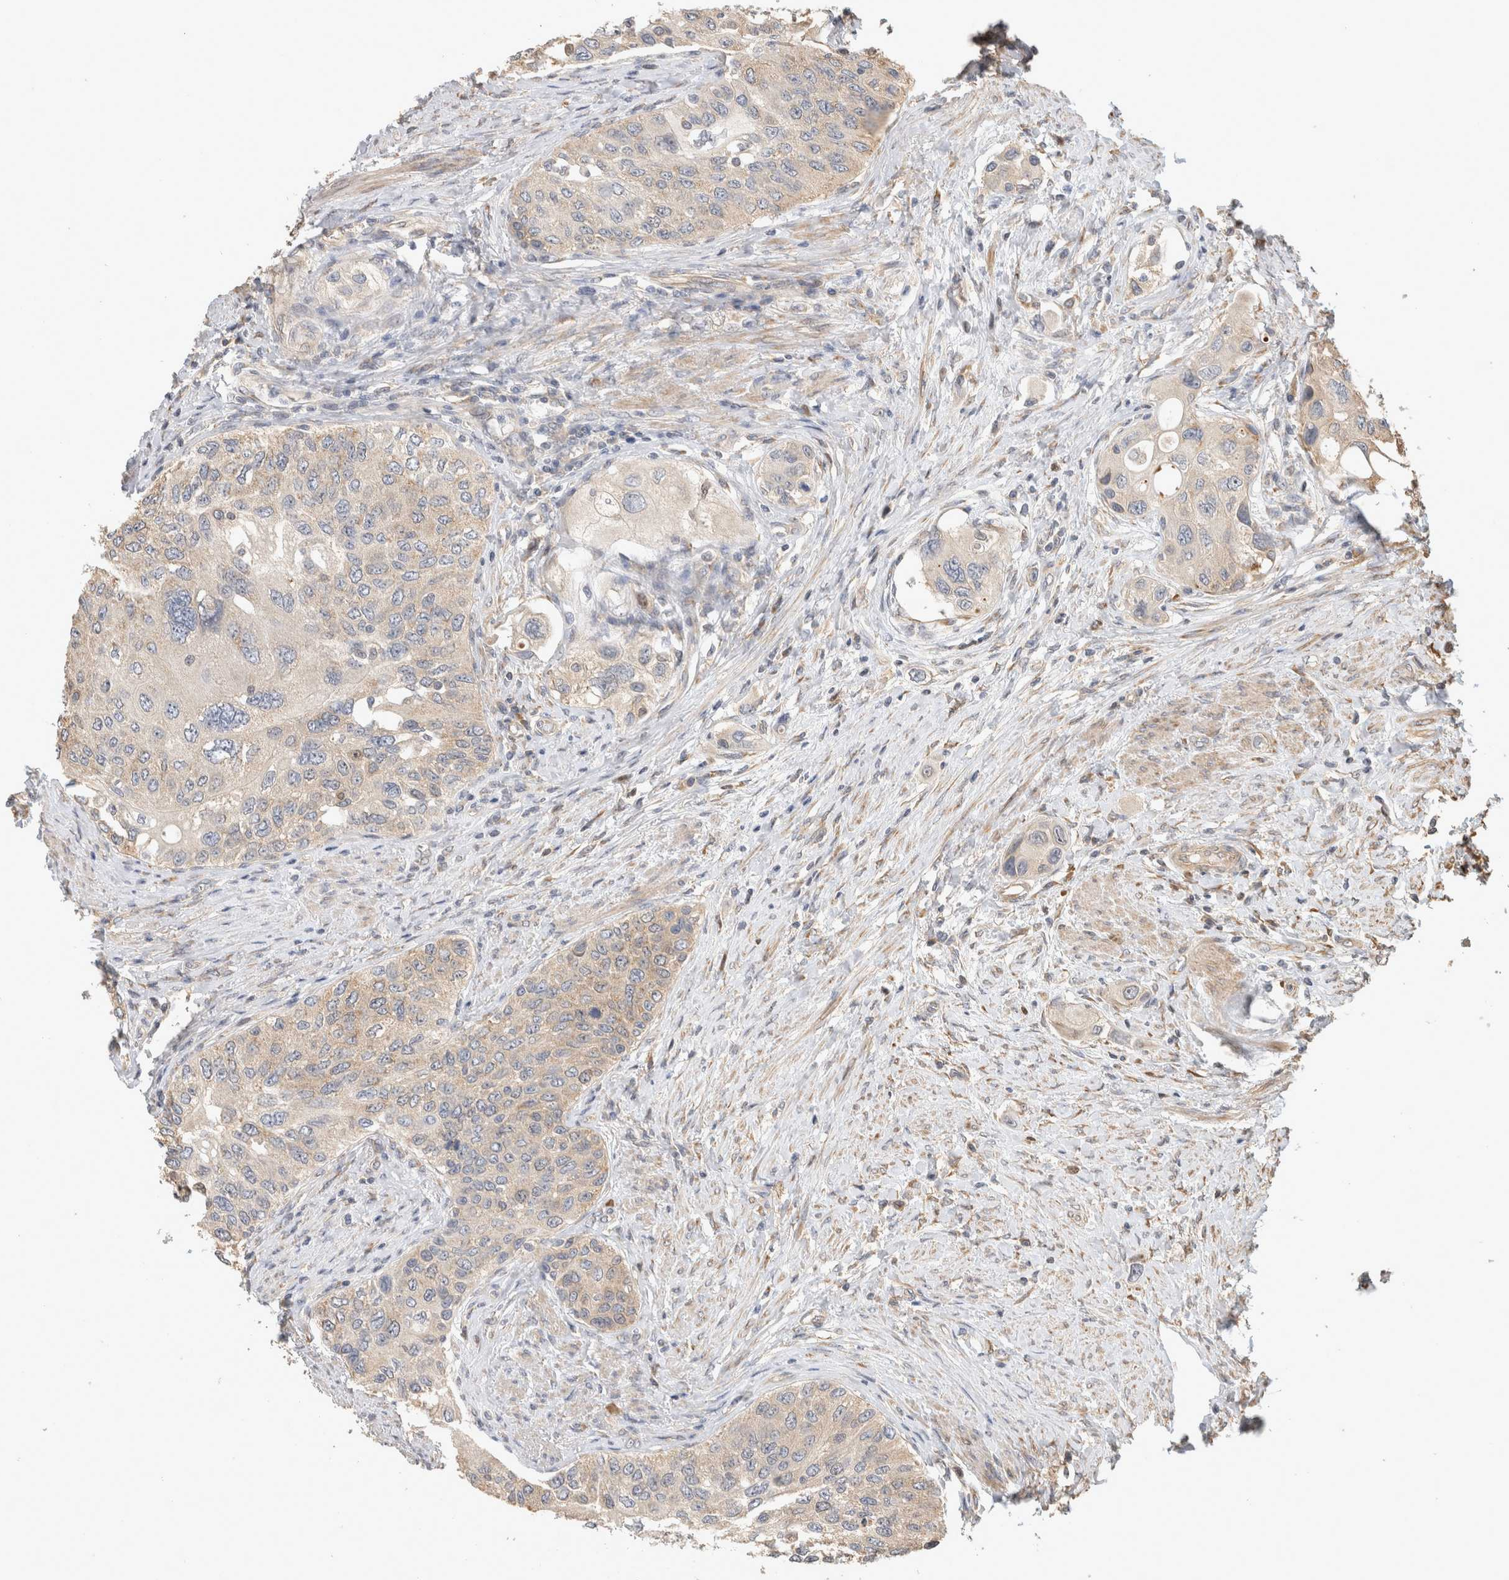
{"staining": {"intensity": "weak", "quantity": "<25%", "location": "cytoplasmic/membranous"}, "tissue": "urothelial cancer", "cell_type": "Tumor cells", "image_type": "cancer", "snomed": [{"axis": "morphology", "description": "Urothelial carcinoma, High grade"}, {"axis": "topography", "description": "Urinary bladder"}], "caption": "Tumor cells show no significant protein expression in urothelial carcinoma (high-grade).", "gene": "PCDHB15", "patient": {"sex": "female", "age": 56}}